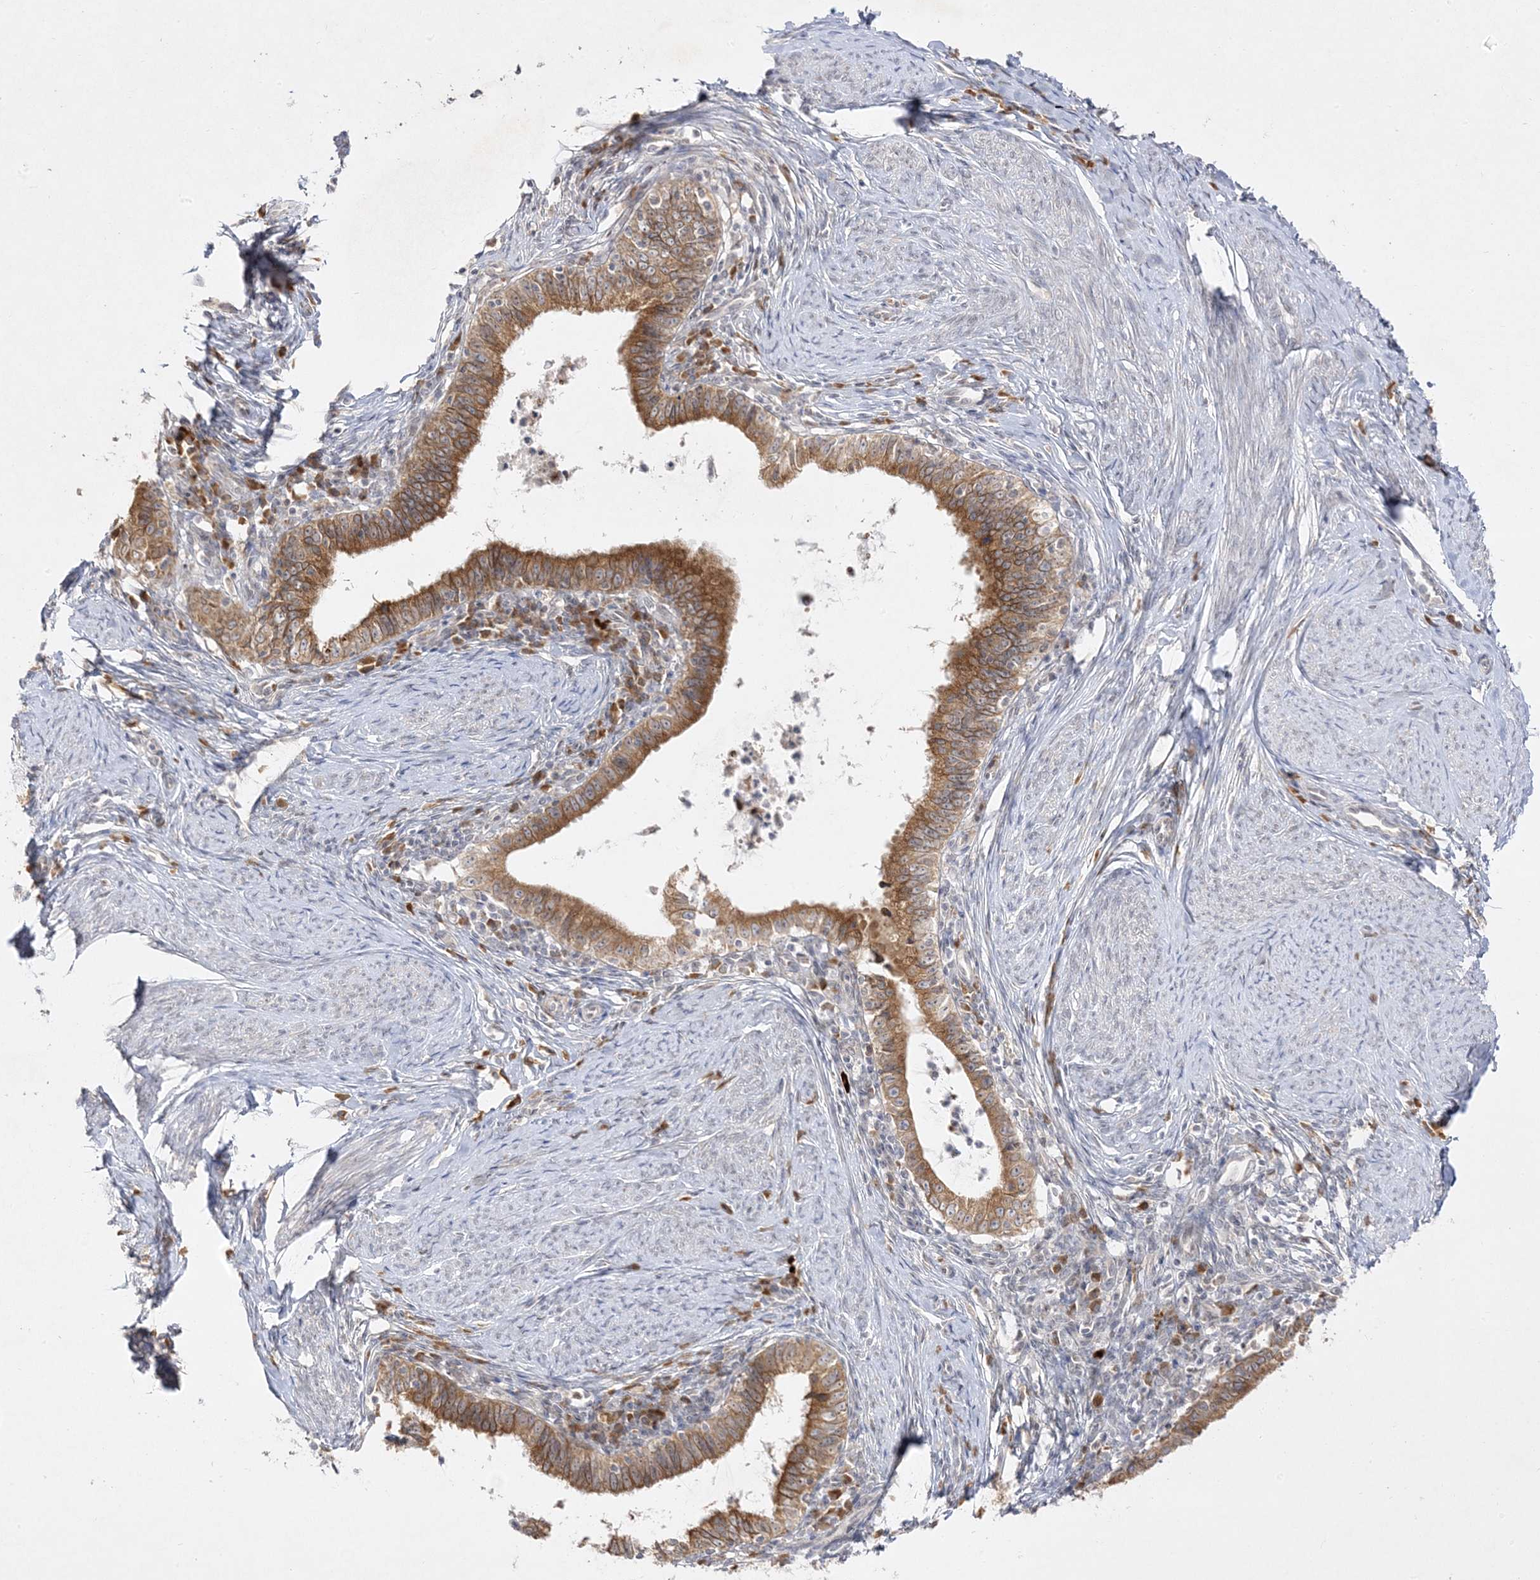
{"staining": {"intensity": "moderate", "quantity": ">75%", "location": "cytoplasmic/membranous"}, "tissue": "cervical cancer", "cell_type": "Tumor cells", "image_type": "cancer", "snomed": [{"axis": "morphology", "description": "Adenocarcinoma, NOS"}, {"axis": "topography", "description": "Cervix"}], "caption": "A brown stain shows moderate cytoplasmic/membranous staining of a protein in human cervical cancer tumor cells. (DAB (3,3'-diaminobenzidine) = brown stain, brightfield microscopy at high magnification).", "gene": "C2CD2", "patient": {"sex": "female", "age": 36}}